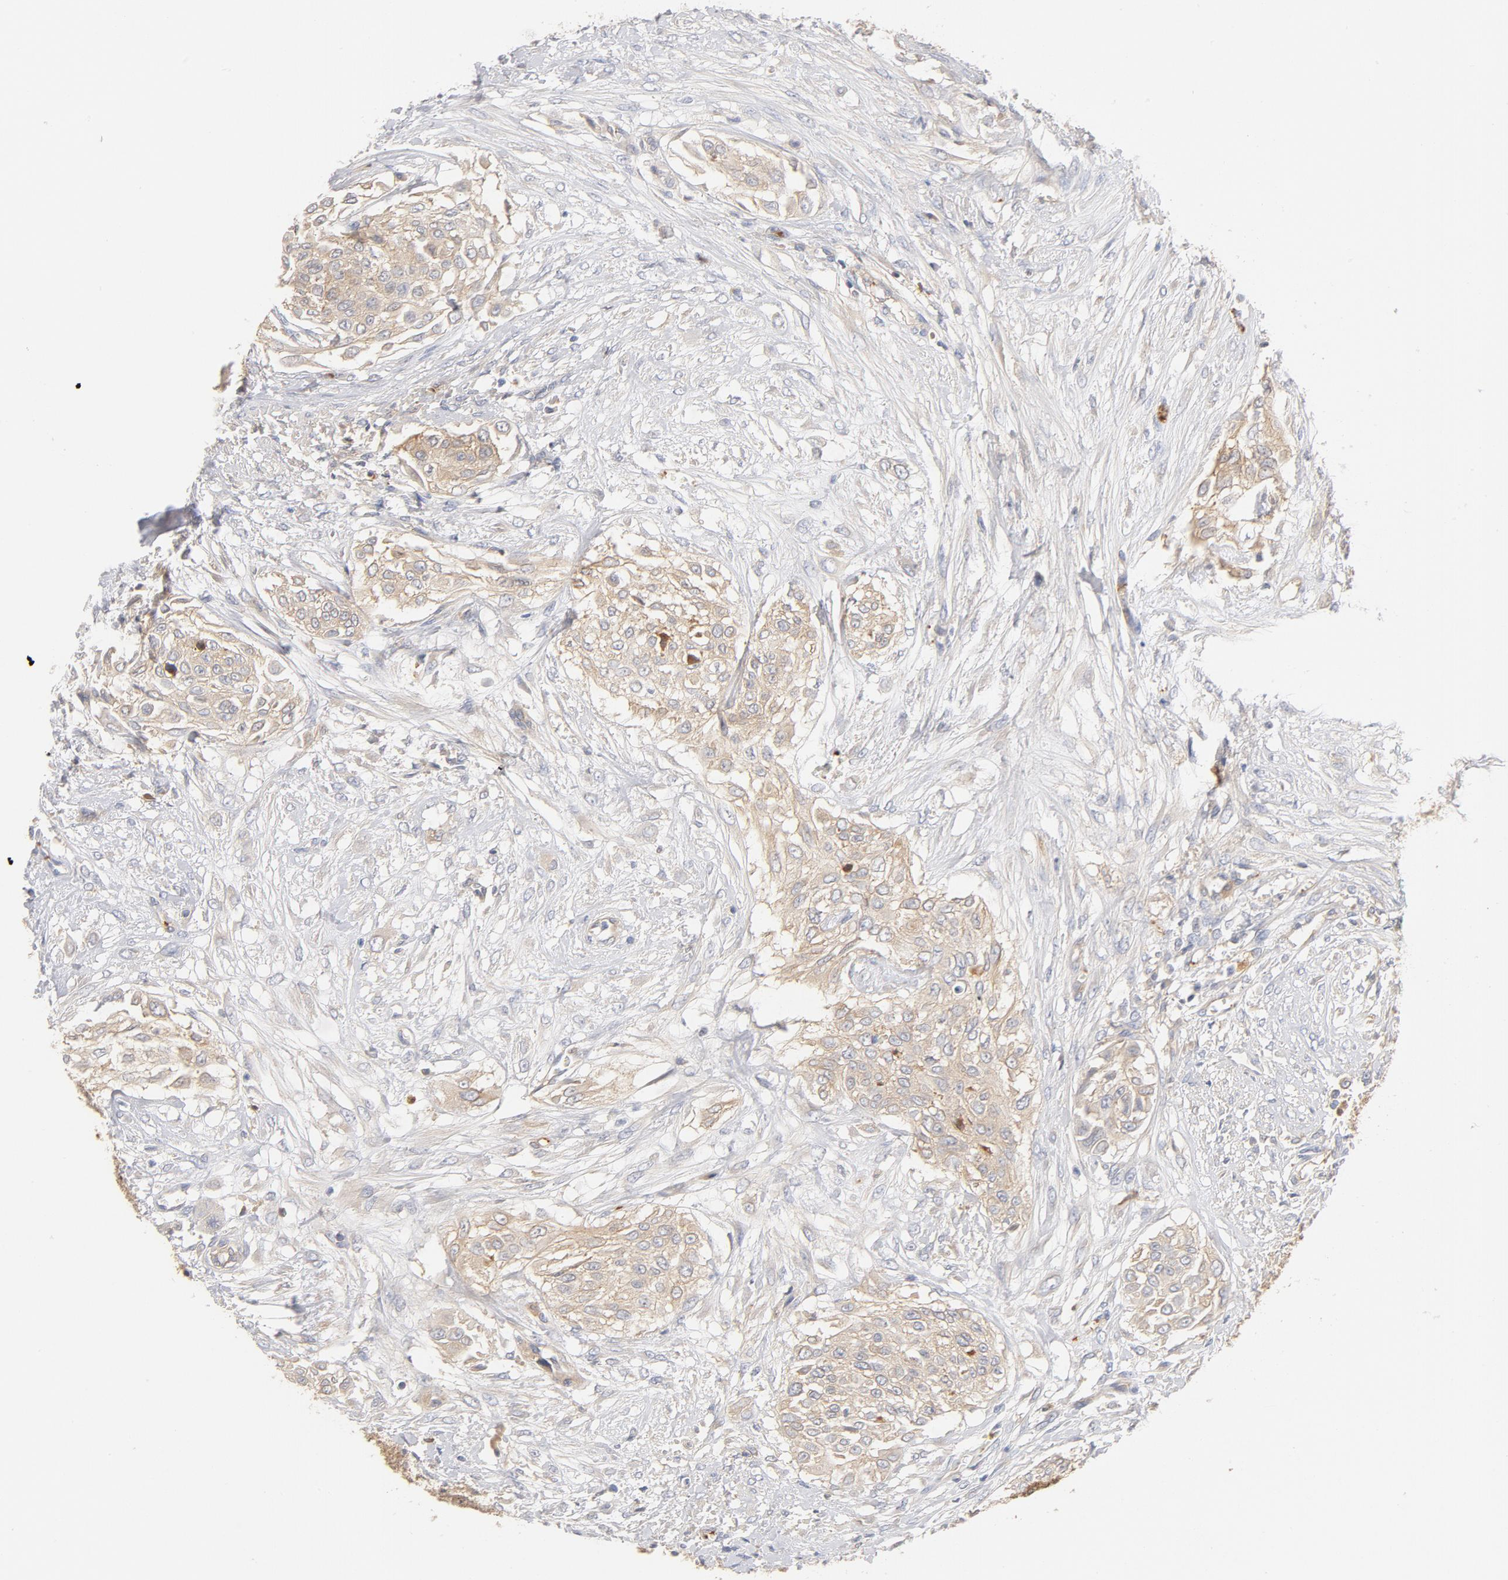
{"staining": {"intensity": "weak", "quantity": ">75%", "location": "cytoplasmic/membranous"}, "tissue": "urothelial cancer", "cell_type": "Tumor cells", "image_type": "cancer", "snomed": [{"axis": "morphology", "description": "Urothelial carcinoma, High grade"}, {"axis": "topography", "description": "Urinary bladder"}], "caption": "This photomicrograph displays immunohistochemistry (IHC) staining of urothelial cancer, with low weak cytoplasmic/membranous positivity in about >75% of tumor cells.", "gene": "SRC", "patient": {"sex": "male", "age": 57}}